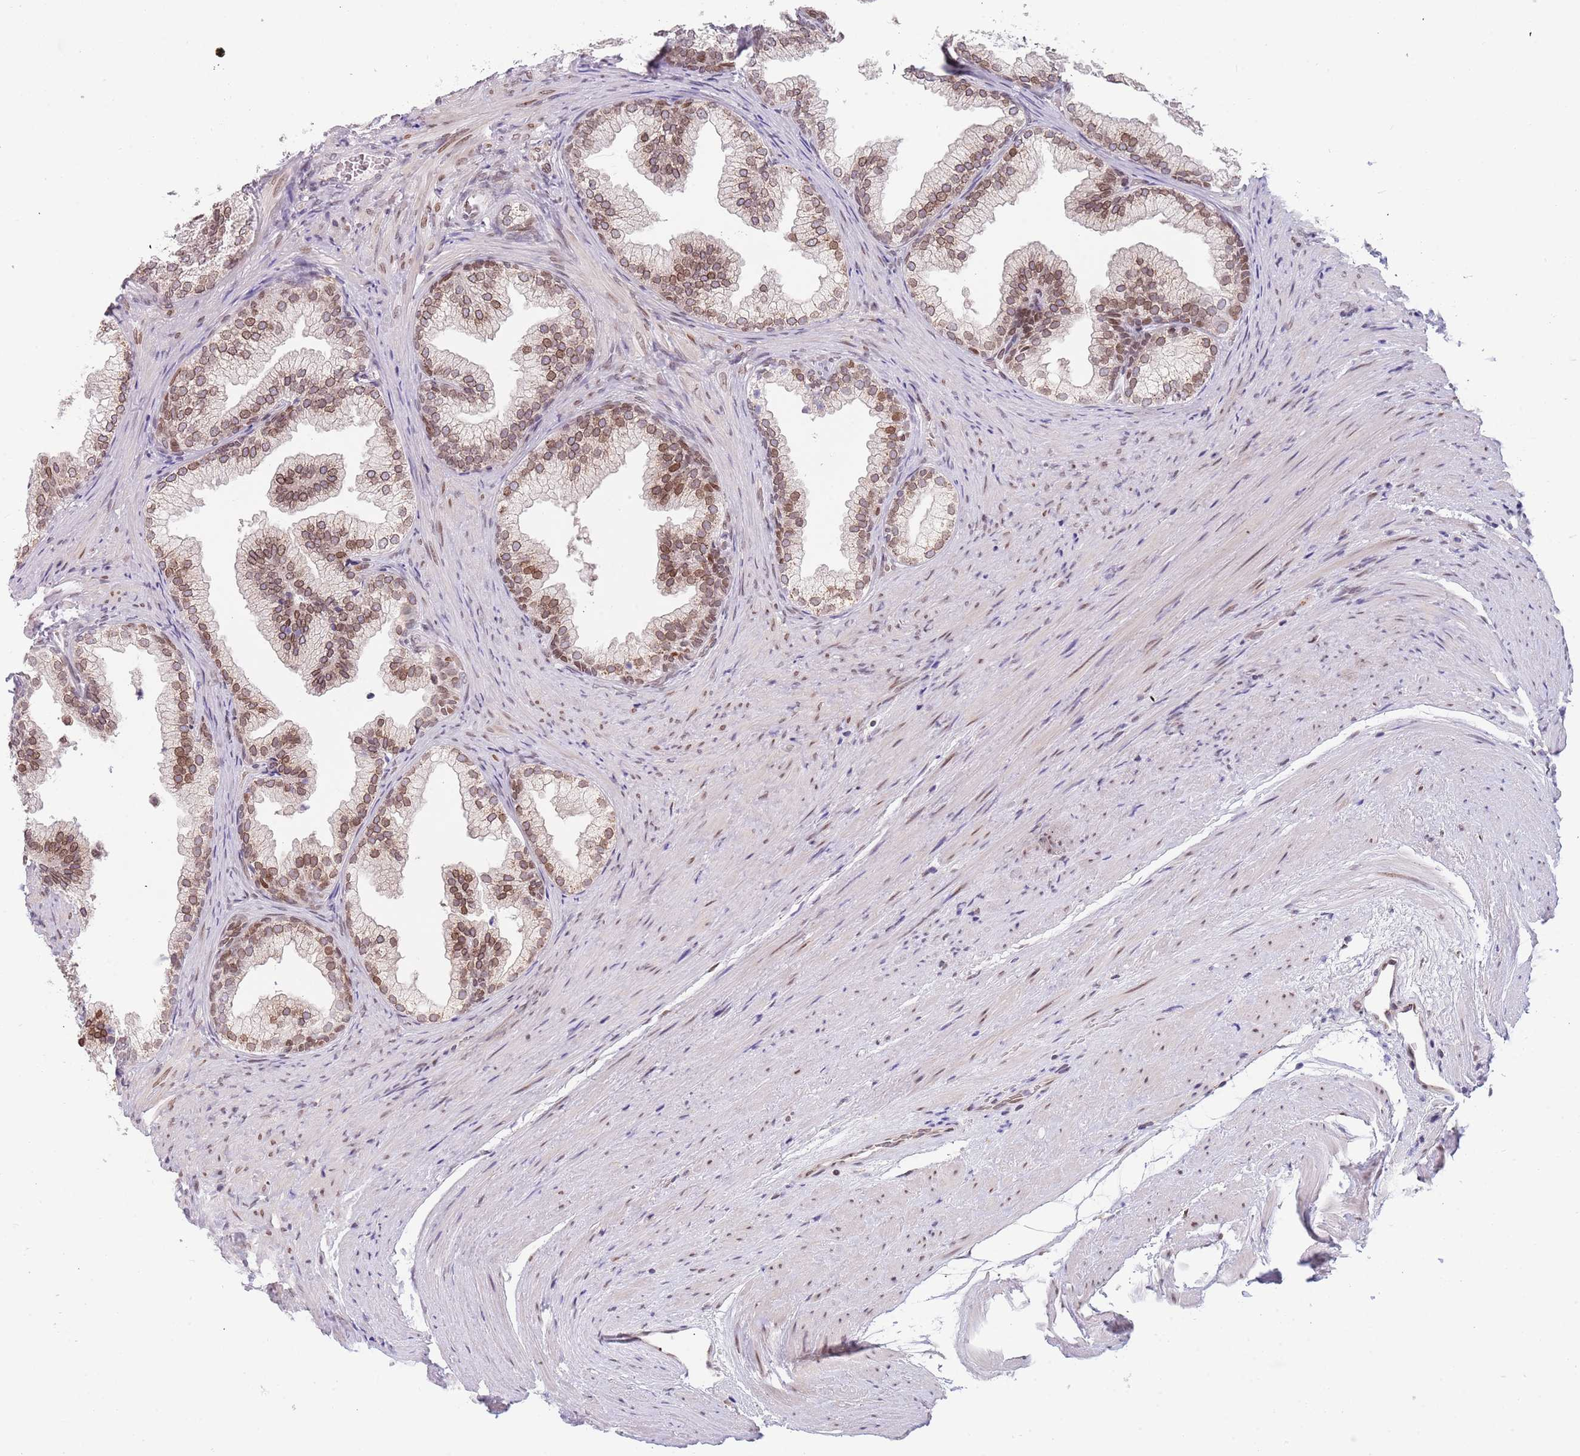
{"staining": {"intensity": "moderate", "quantity": ">75%", "location": "cytoplasmic/membranous,nuclear"}, "tissue": "prostate", "cell_type": "Glandular cells", "image_type": "normal", "snomed": [{"axis": "morphology", "description": "Normal tissue, NOS"}, {"axis": "topography", "description": "Prostate"}], "caption": "About >75% of glandular cells in unremarkable human prostate exhibit moderate cytoplasmic/membranous,nuclear protein staining as visualized by brown immunohistochemical staining.", "gene": "KLHDC2", "patient": {"sex": "male", "age": 76}}